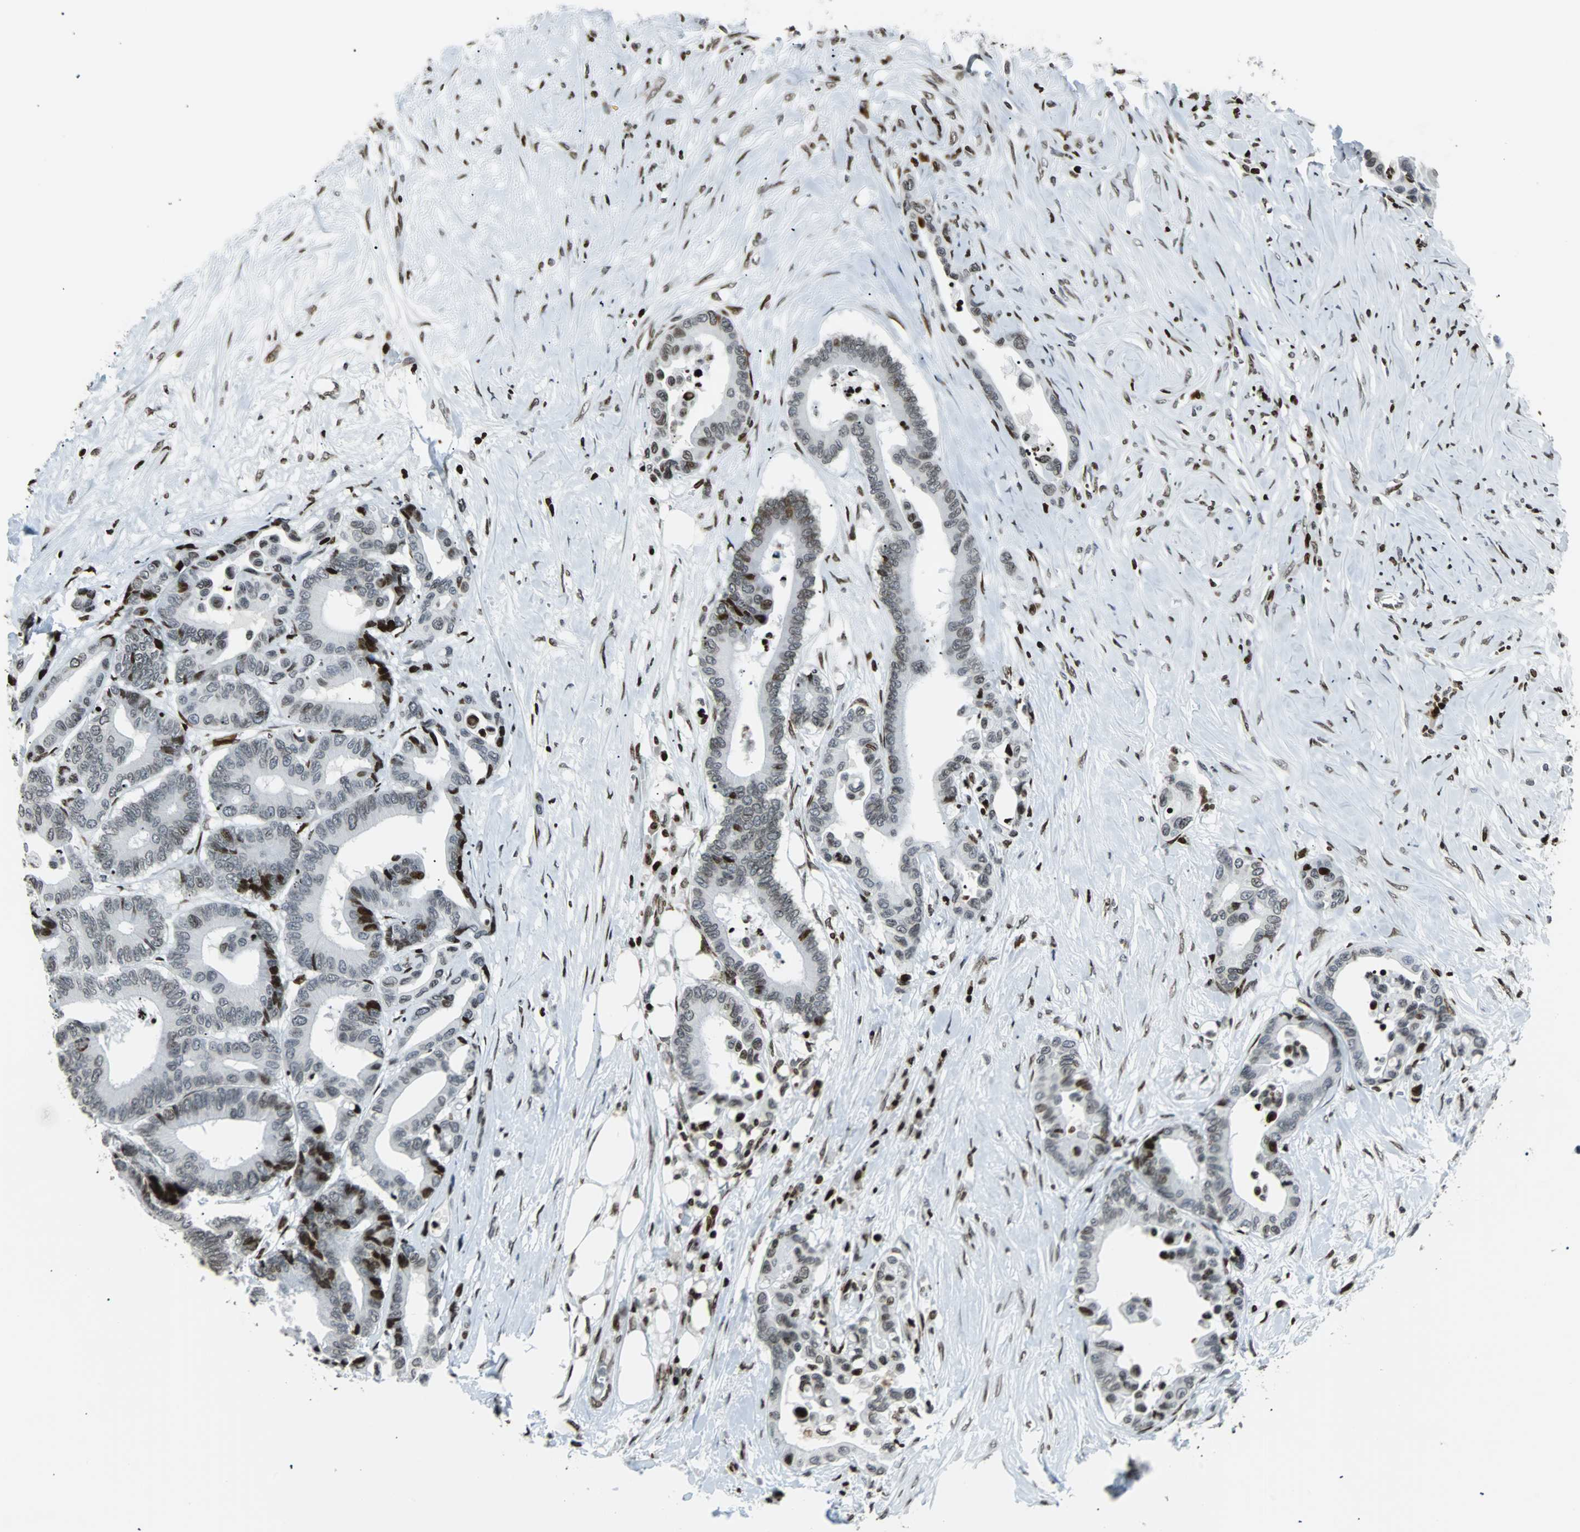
{"staining": {"intensity": "strong", "quantity": "25%-75%", "location": "nuclear"}, "tissue": "colorectal cancer", "cell_type": "Tumor cells", "image_type": "cancer", "snomed": [{"axis": "morphology", "description": "Normal tissue, NOS"}, {"axis": "morphology", "description": "Adenocarcinoma, NOS"}, {"axis": "topography", "description": "Colon"}], "caption": "Colorectal adenocarcinoma stained for a protein shows strong nuclear positivity in tumor cells.", "gene": "ZNF131", "patient": {"sex": "male", "age": 82}}